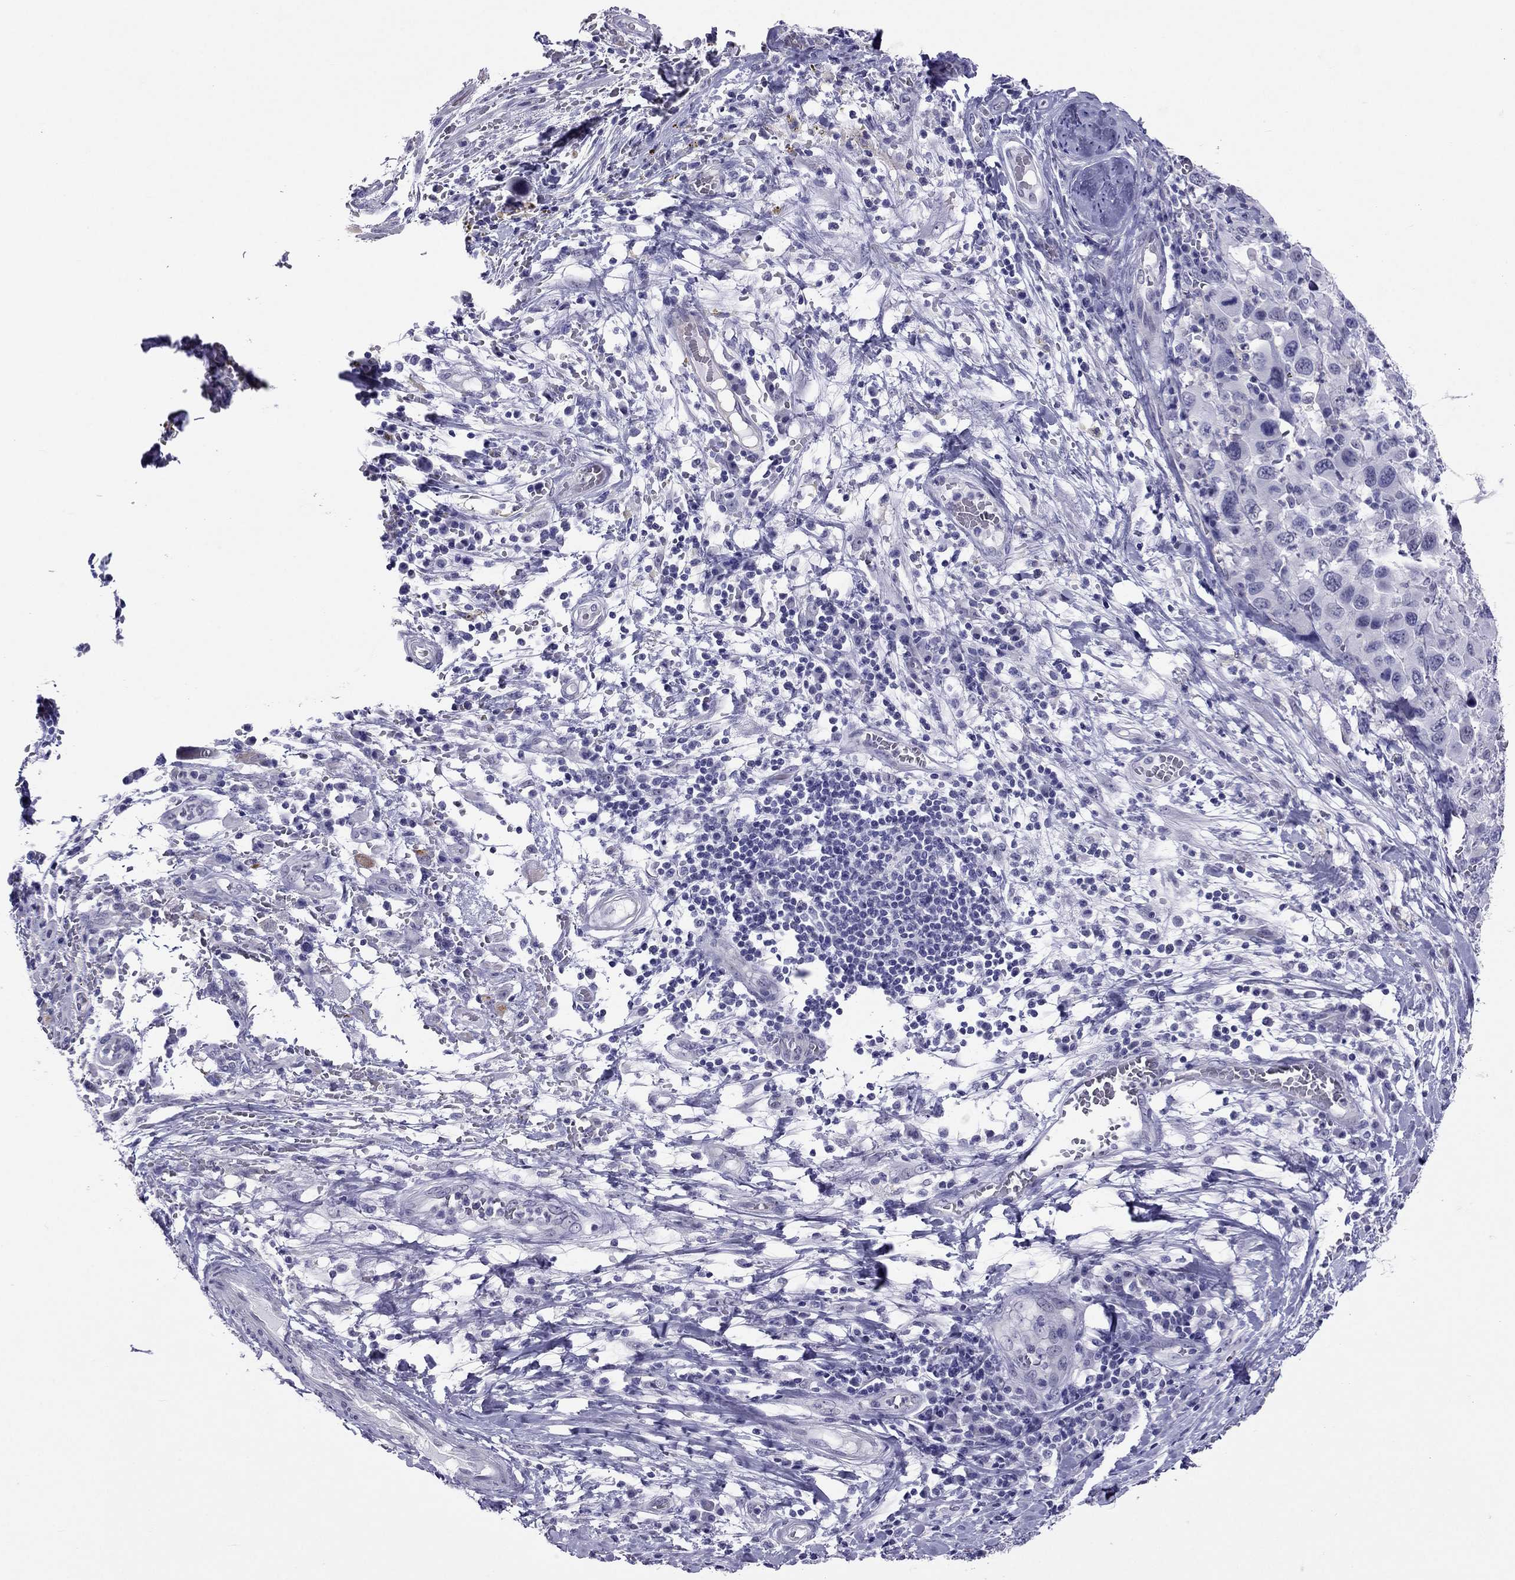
{"staining": {"intensity": "negative", "quantity": "none", "location": "none"}, "tissue": "melanoma", "cell_type": "Tumor cells", "image_type": "cancer", "snomed": [{"axis": "morphology", "description": "Malignant melanoma, NOS"}, {"axis": "topography", "description": "Skin"}], "caption": "Malignant melanoma was stained to show a protein in brown. There is no significant positivity in tumor cells.", "gene": "CROCC2", "patient": {"sex": "female", "age": 91}}